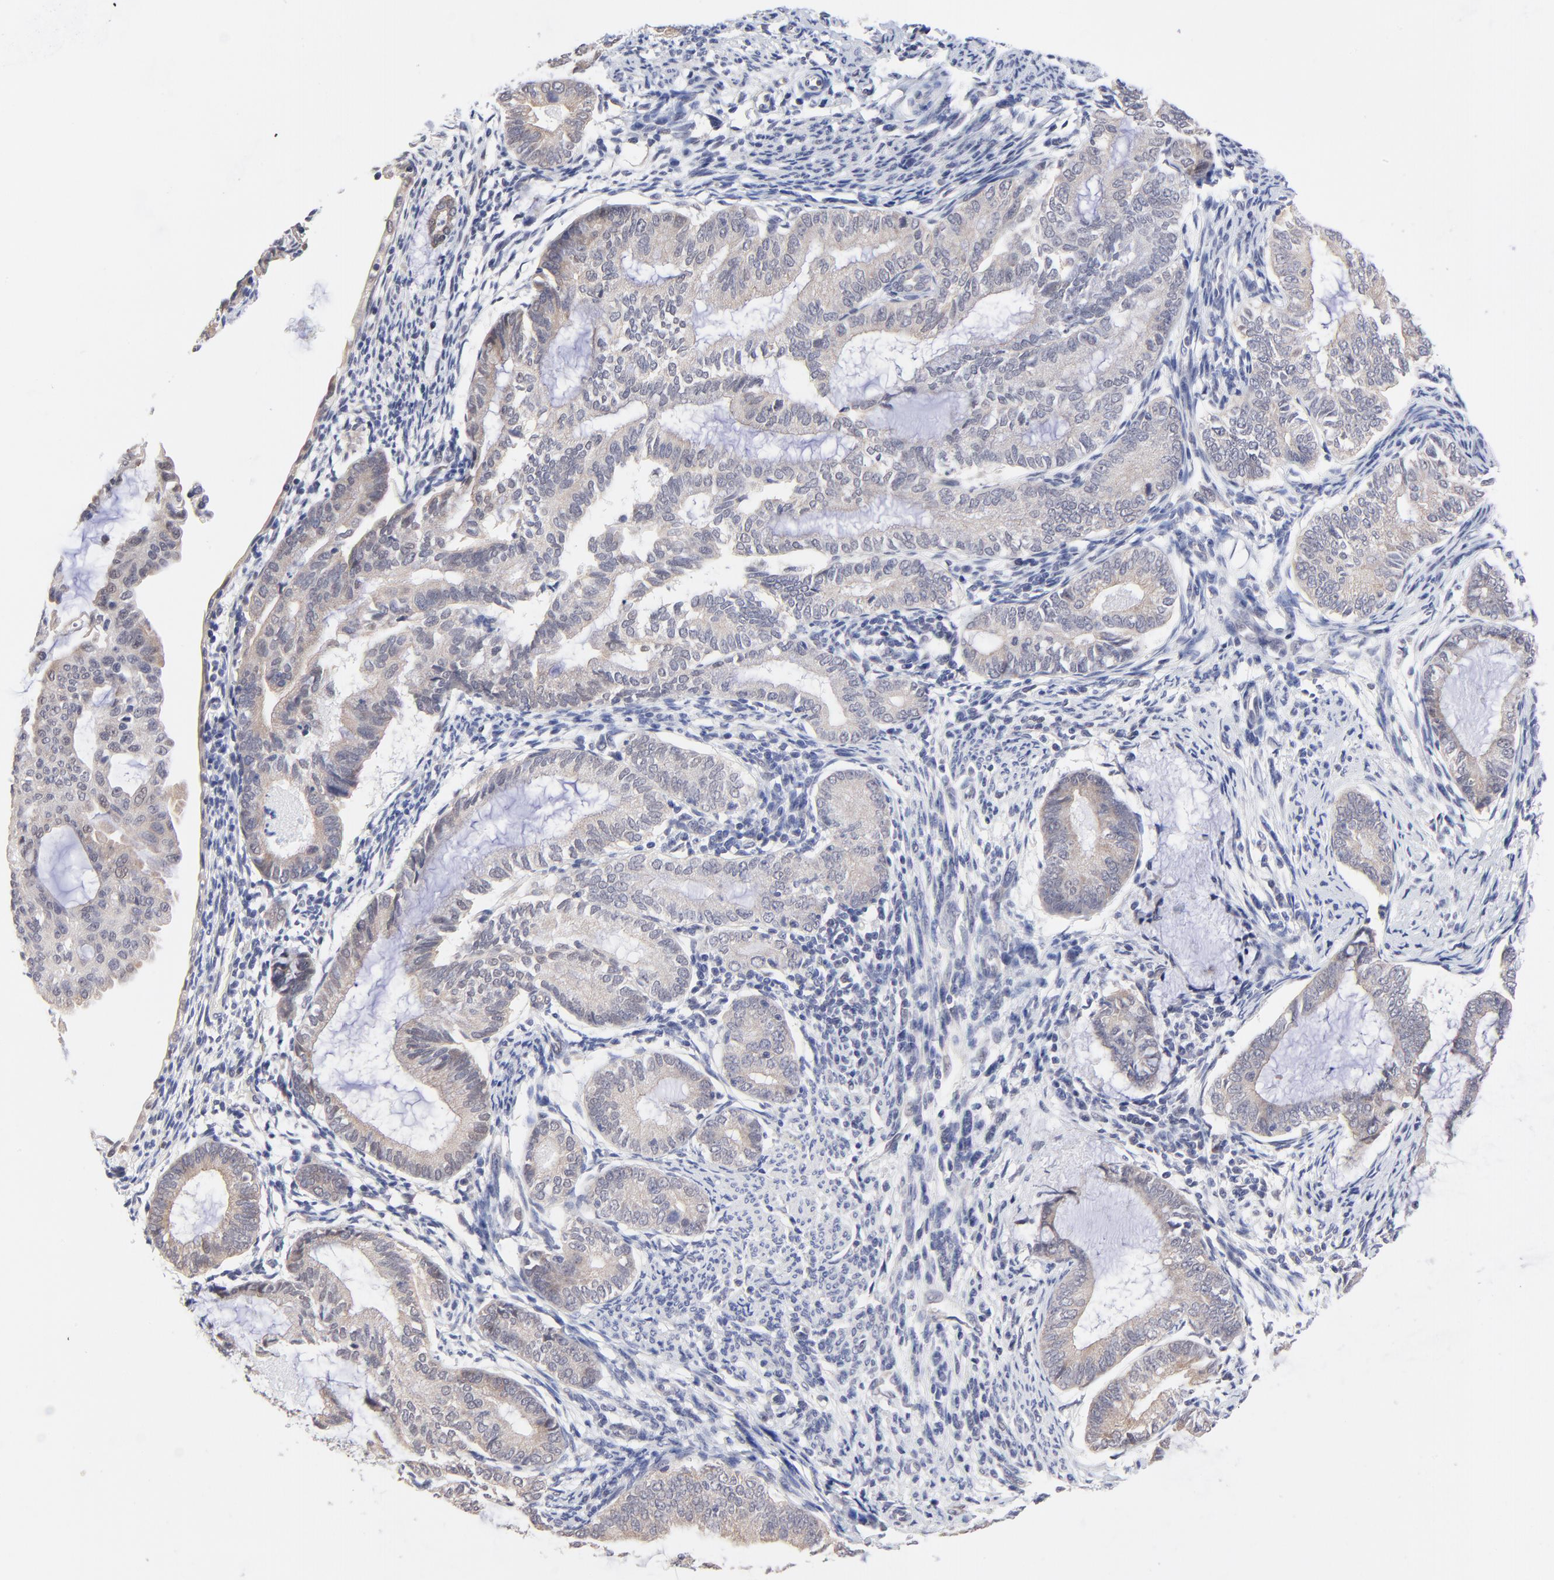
{"staining": {"intensity": "weak", "quantity": "<25%", "location": "cytoplasmic/membranous"}, "tissue": "endometrial cancer", "cell_type": "Tumor cells", "image_type": "cancer", "snomed": [{"axis": "morphology", "description": "Adenocarcinoma, NOS"}, {"axis": "topography", "description": "Endometrium"}], "caption": "The image reveals no staining of tumor cells in endometrial adenocarcinoma.", "gene": "FBXO8", "patient": {"sex": "female", "age": 63}}